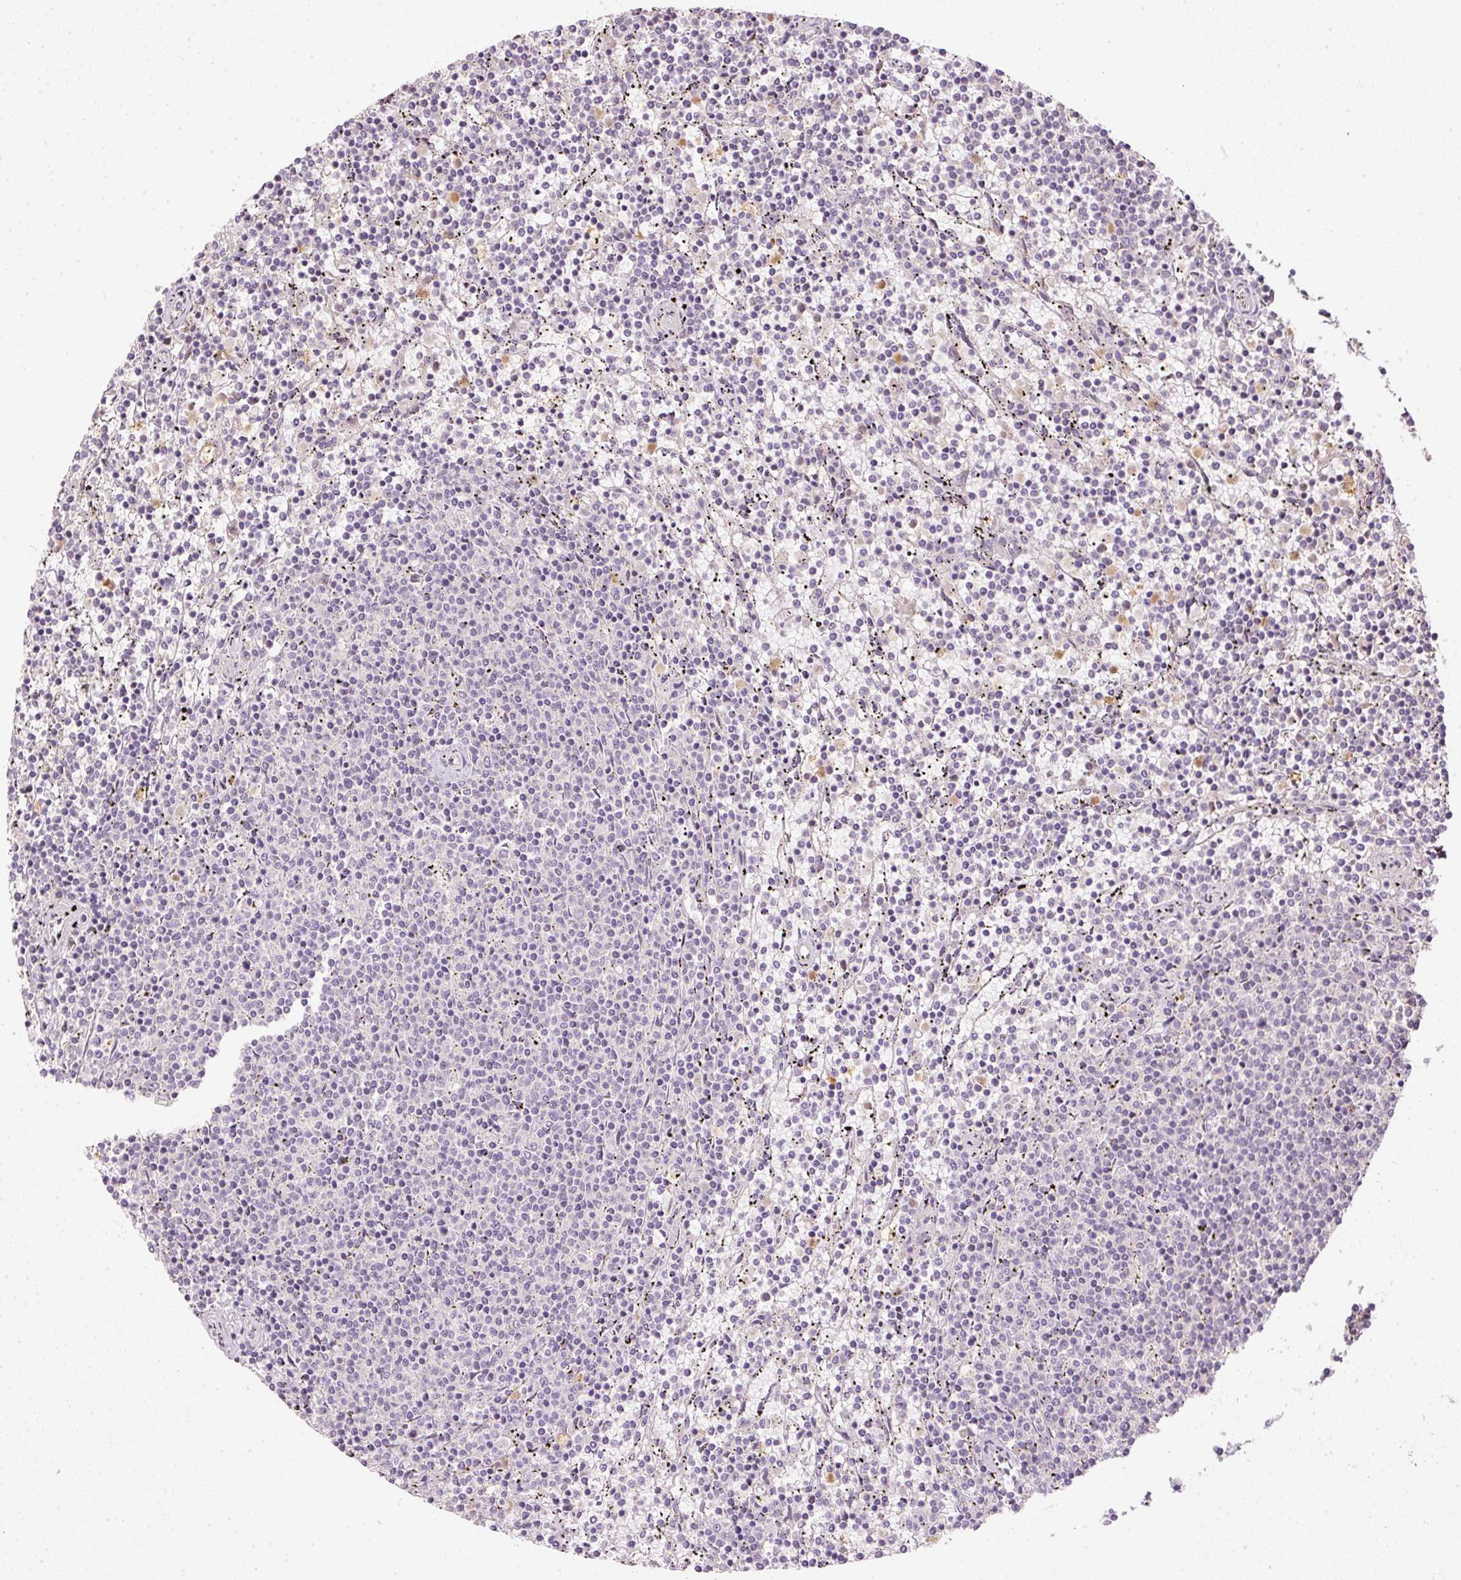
{"staining": {"intensity": "negative", "quantity": "none", "location": "none"}, "tissue": "lymphoma", "cell_type": "Tumor cells", "image_type": "cancer", "snomed": [{"axis": "morphology", "description": "Malignant lymphoma, non-Hodgkin's type, Low grade"}, {"axis": "topography", "description": "Spleen"}], "caption": "A high-resolution image shows immunohistochemistry staining of low-grade malignant lymphoma, non-Hodgkin's type, which exhibits no significant positivity in tumor cells.", "gene": "CTTNBP2", "patient": {"sex": "female", "age": 50}}